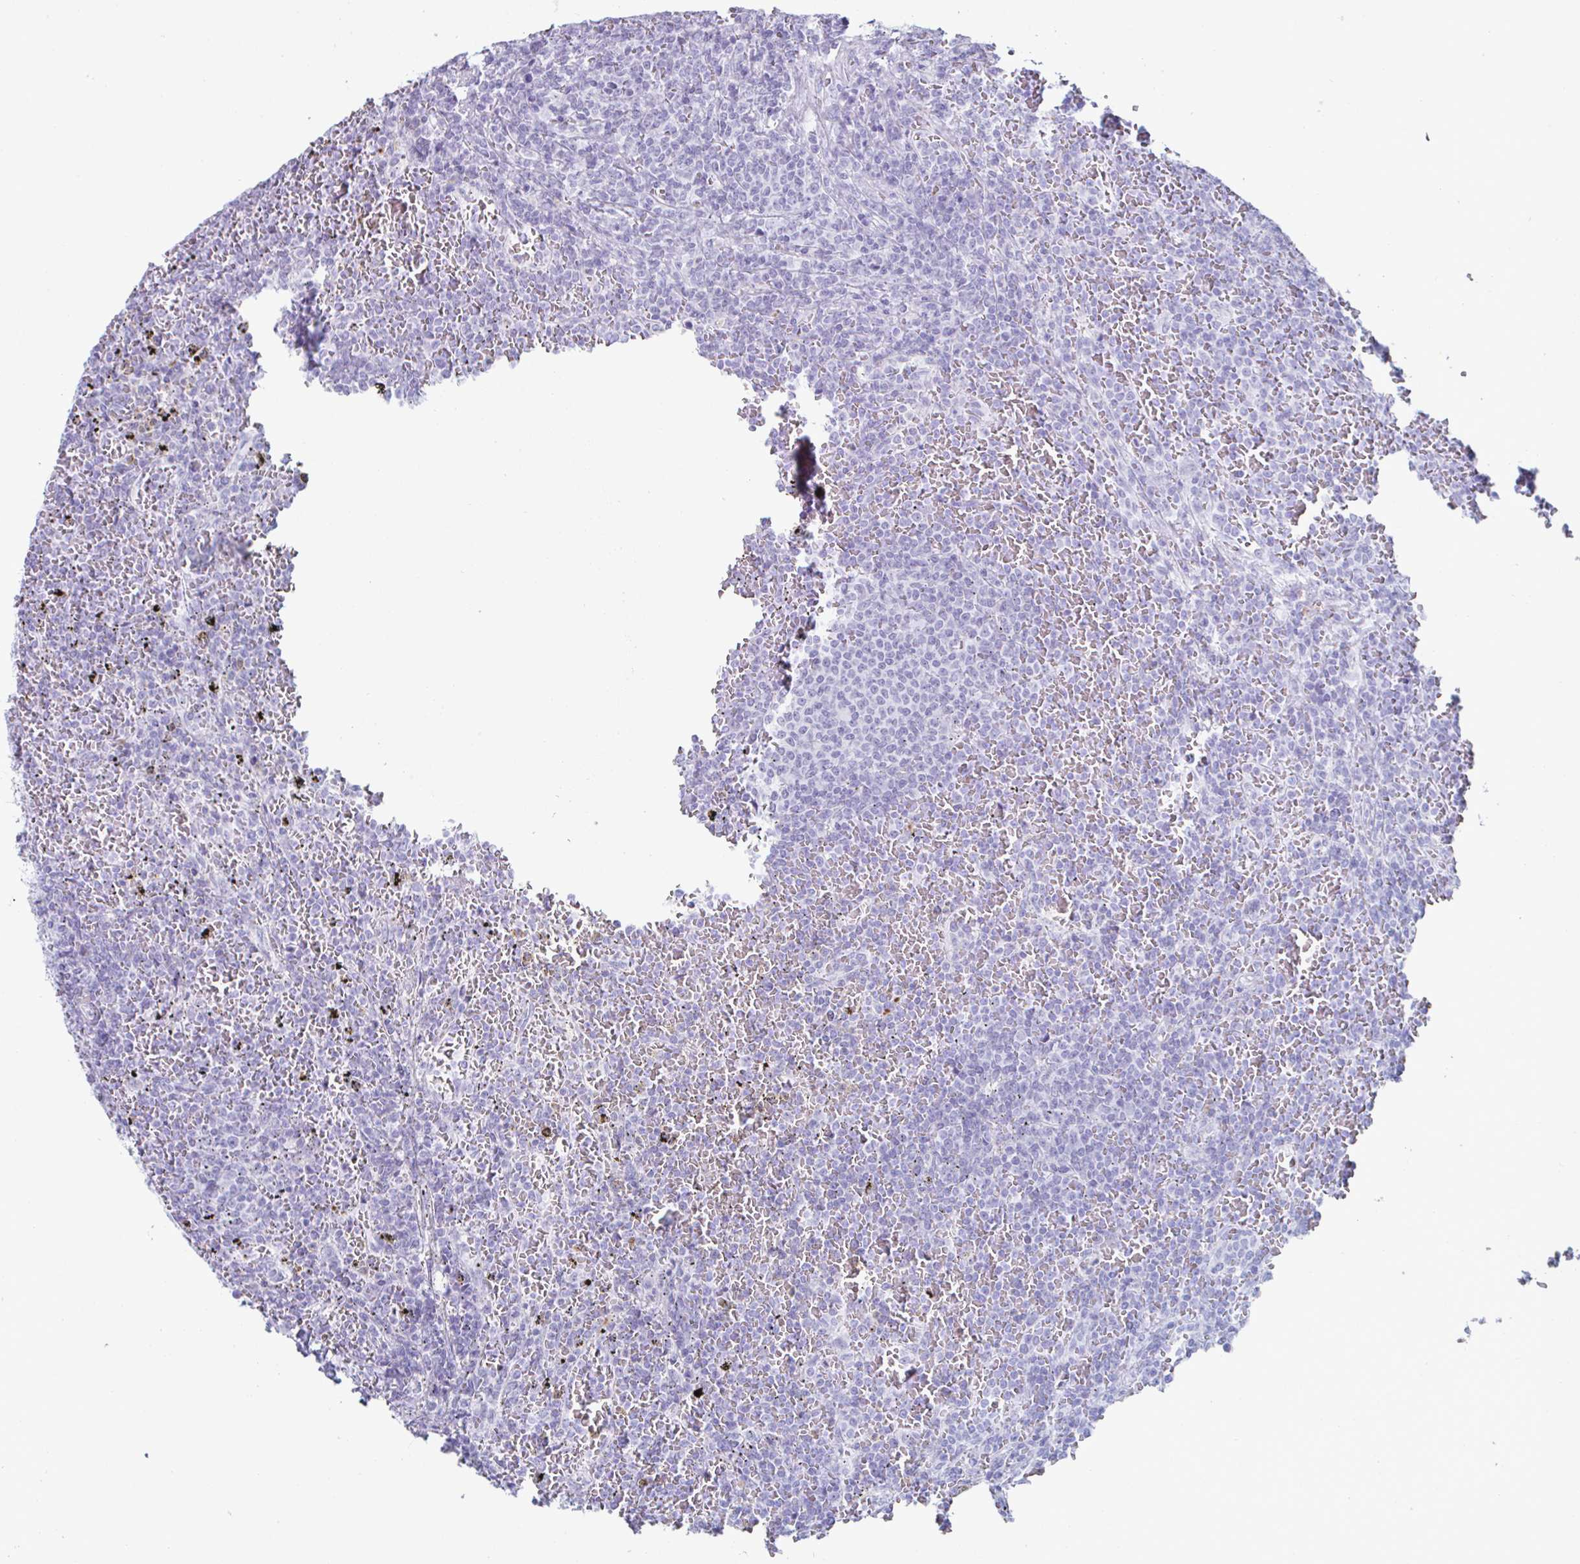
{"staining": {"intensity": "negative", "quantity": "none", "location": "none"}, "tissue": "lymphoma", "cell_type": "Tumor cells", "image_type": "cancer", "snomed": [{"axis": "morphology", "description": "Malignant lymphoma, non-Hodgkin's type, Low grade"}, {"axis": "topography", "description": "Spleen"}], "caption": "High power microscopy photomicrograph of an immunohistochemistry histopathology image of lymphoma, revealing no significant expression in tumor cells. (DAB (3,3'-diaminobenzidine) immunohistochemistry with hematoxylin counter stain).", "gene": "CREG2", "patient": {"sex": "female", "age": 77}}